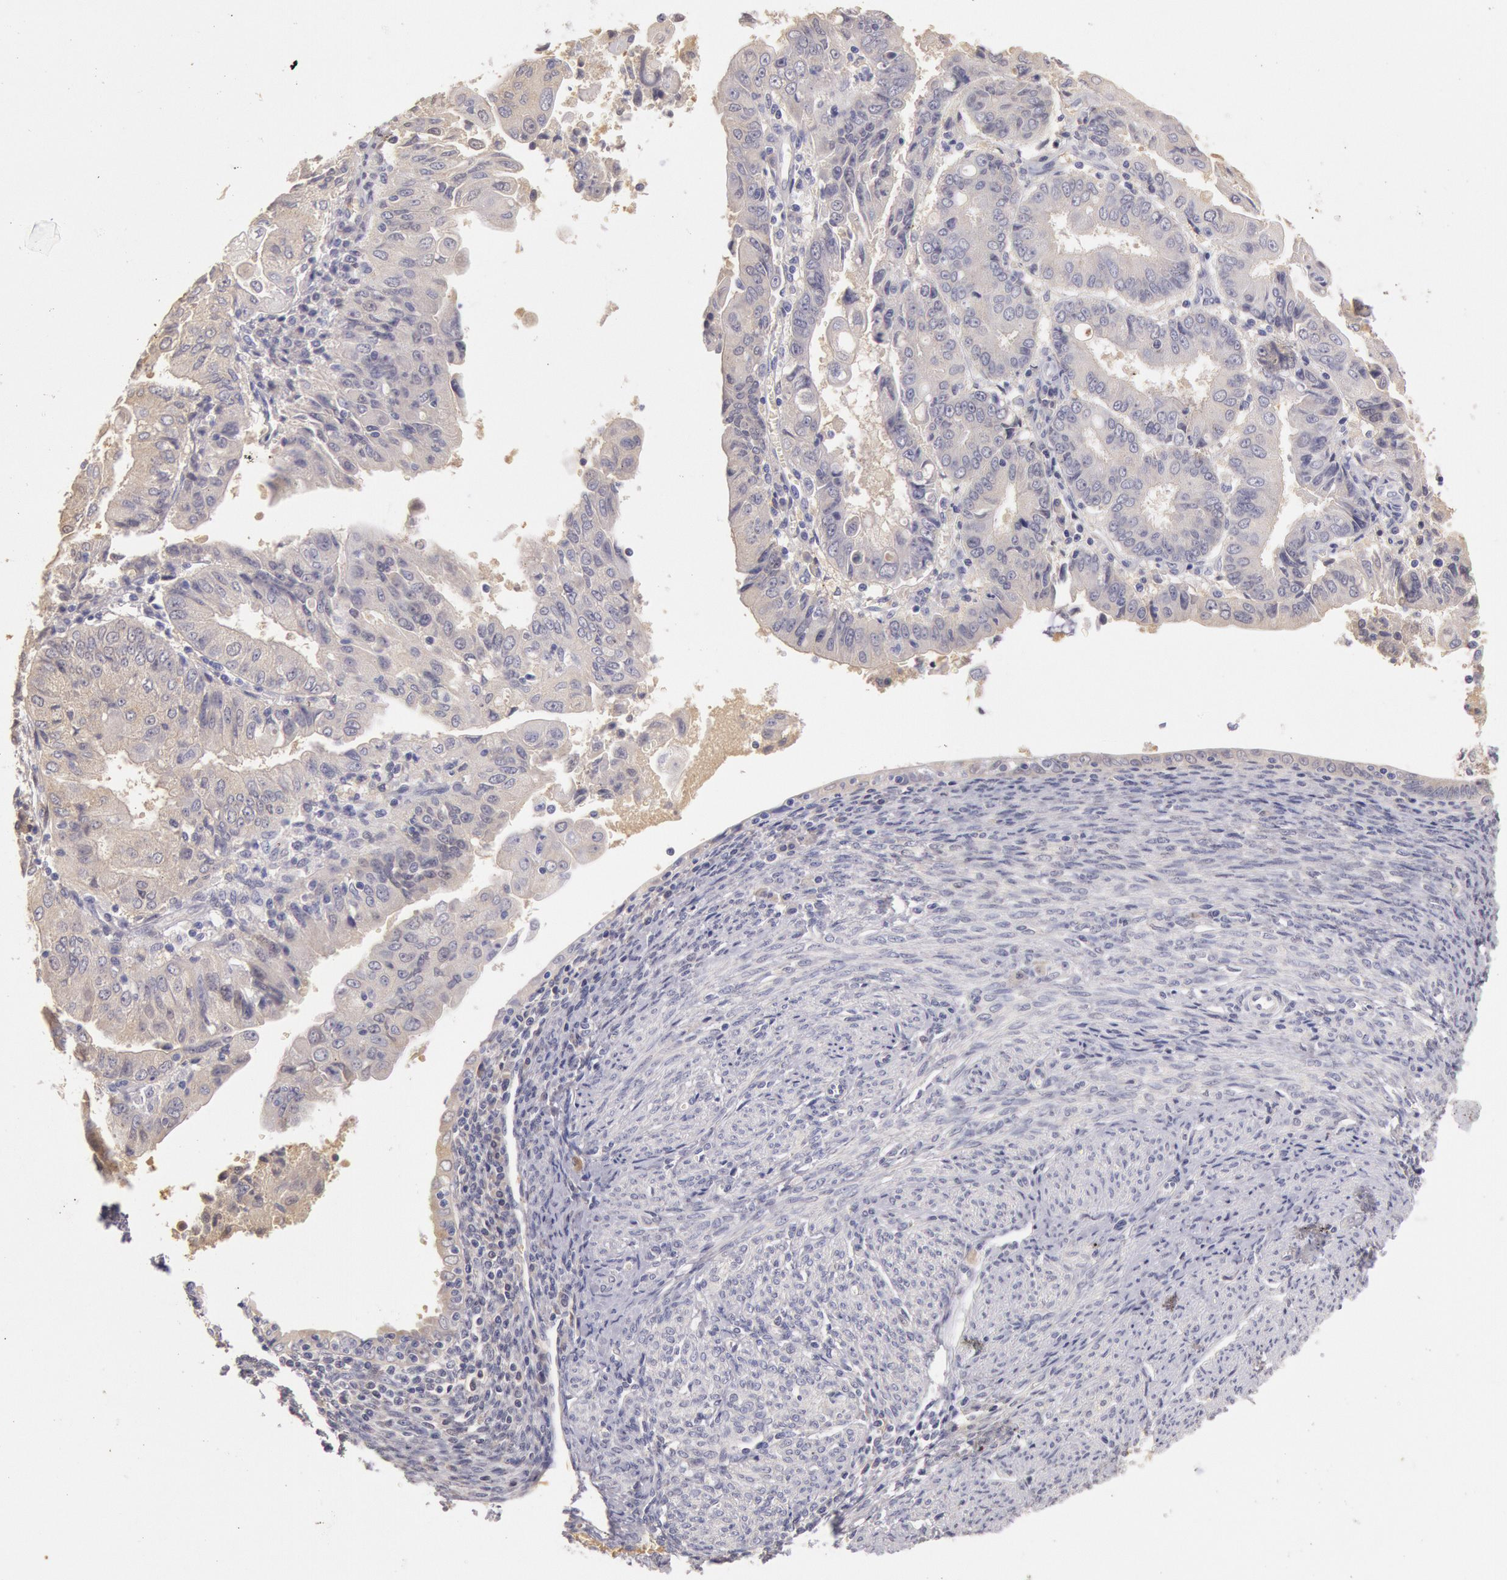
{"staining": {"intensity": "negative", "quantity": "none", "location": "none"}, "tissue": "endometrial cancer", "cell_type": "Tumor cells", "image_type": "cancer", "snomed": [{"axis": "morphology", "description": "Adenocarcinoma, NOS"}, {"axis": "topography", "description": "Endometrium"}], "caption": "DAB immunohistochemical staining of human endometrial adenocarcinoma shows no significant positivity in tumor cells.", "gene": "C1R", "patient": {"sex": "female", "age": 75}}